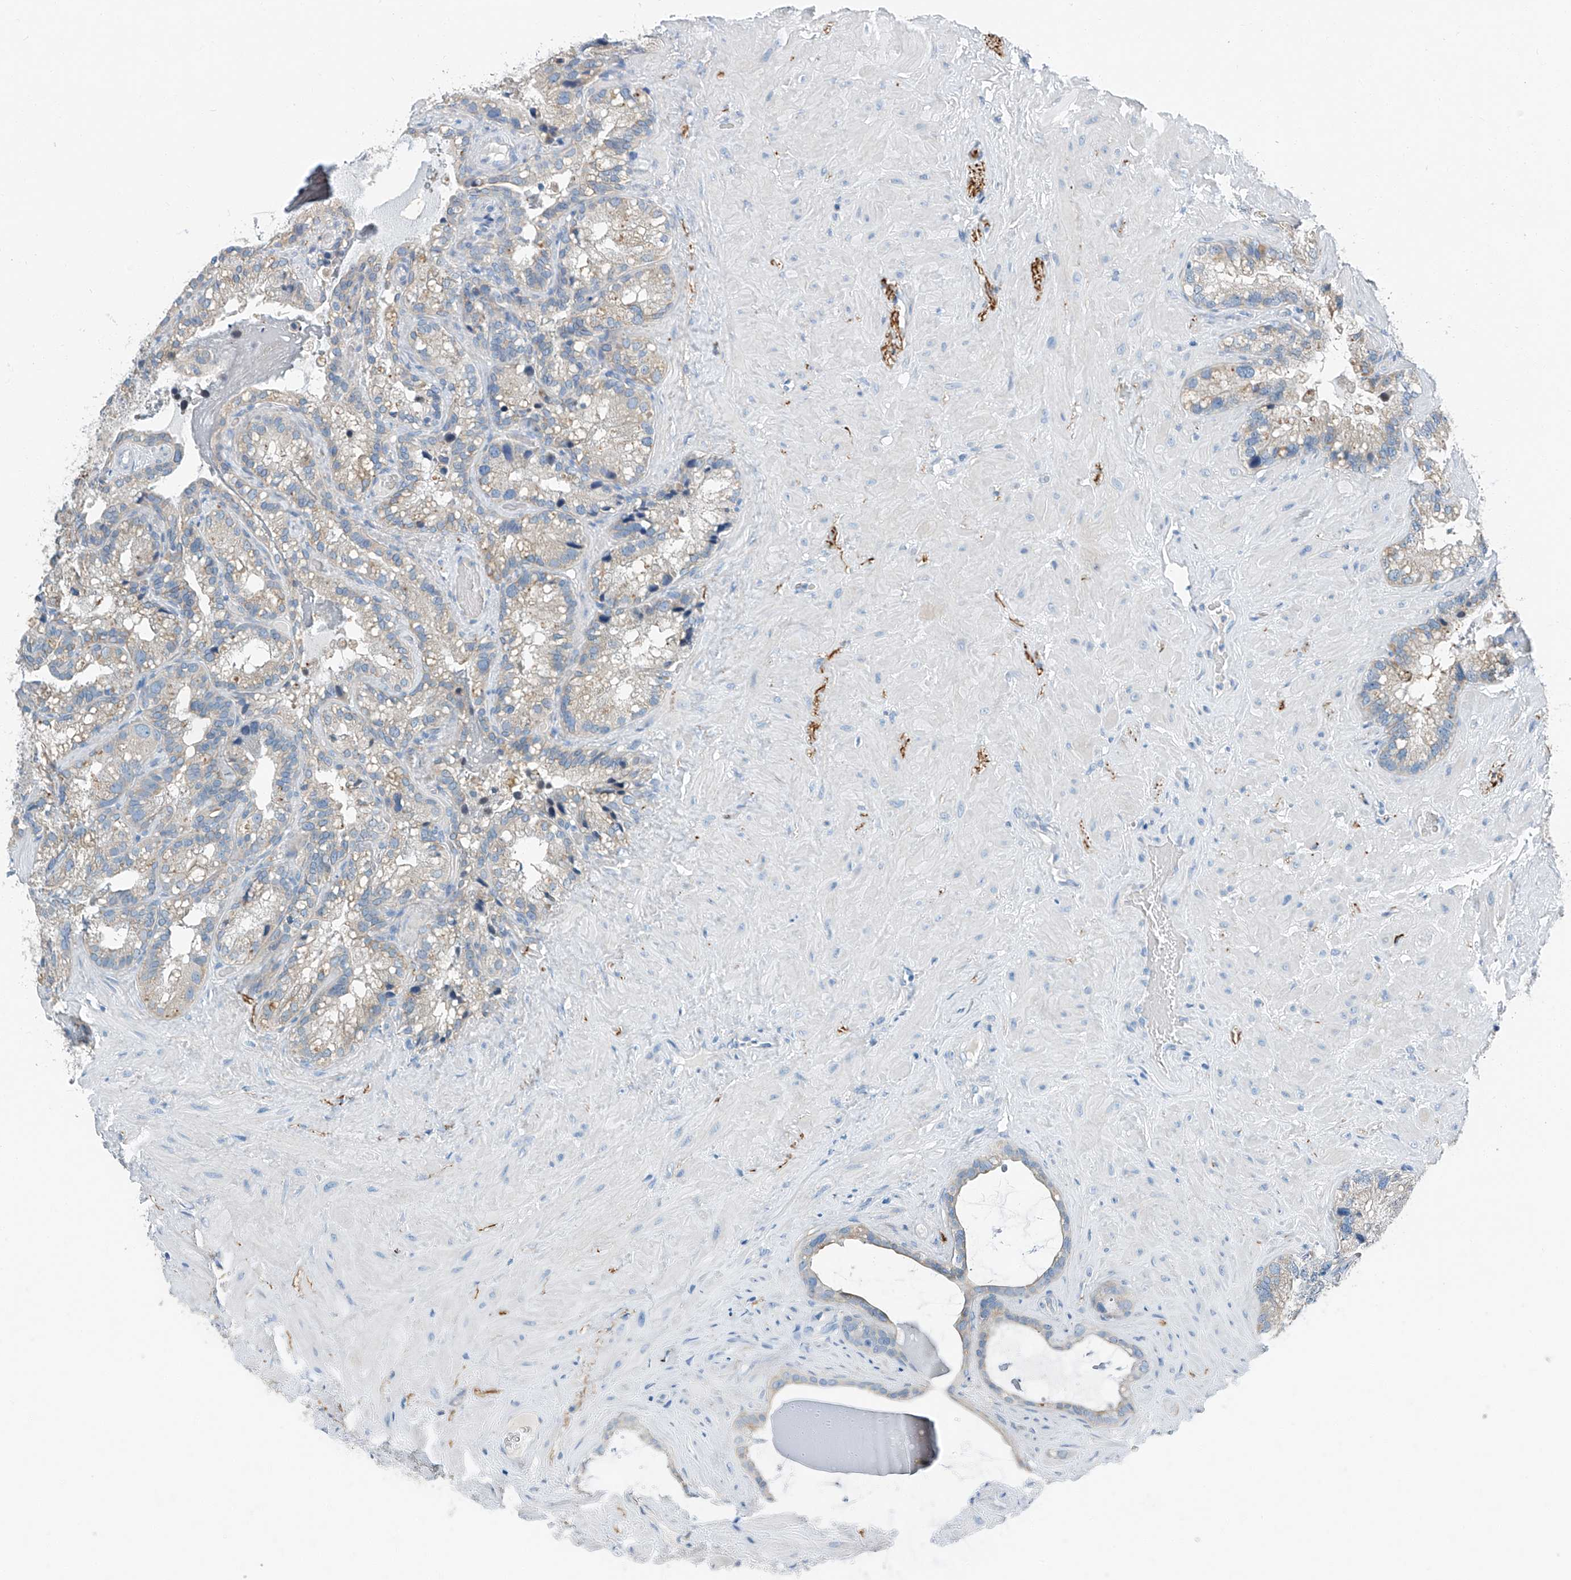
{"staining": {"intensity": "negative", "quantity": "none", "location": "none"}, "tissue": "seminal vesicle", "cell_type": "Glandular cells", "image_type": "normal", "snomed": [{"axis": "morphology", "description": "Normal tissue, NOS"}, {"axis": "topography", "description": "Prostate"}, {"axis": "topography", "description": "Seminal veicle"}], "caption": "Immunohistochemistry (IHC) photomicrograph of unremarkable seminal vesicle: seminal vesicle stained with DAB (3,3'-diaminobenzidine) shows no significant protein positivity in glandular cells.", "gene": "MDGA1", "patient": {"sex": "male", "age": 68}}